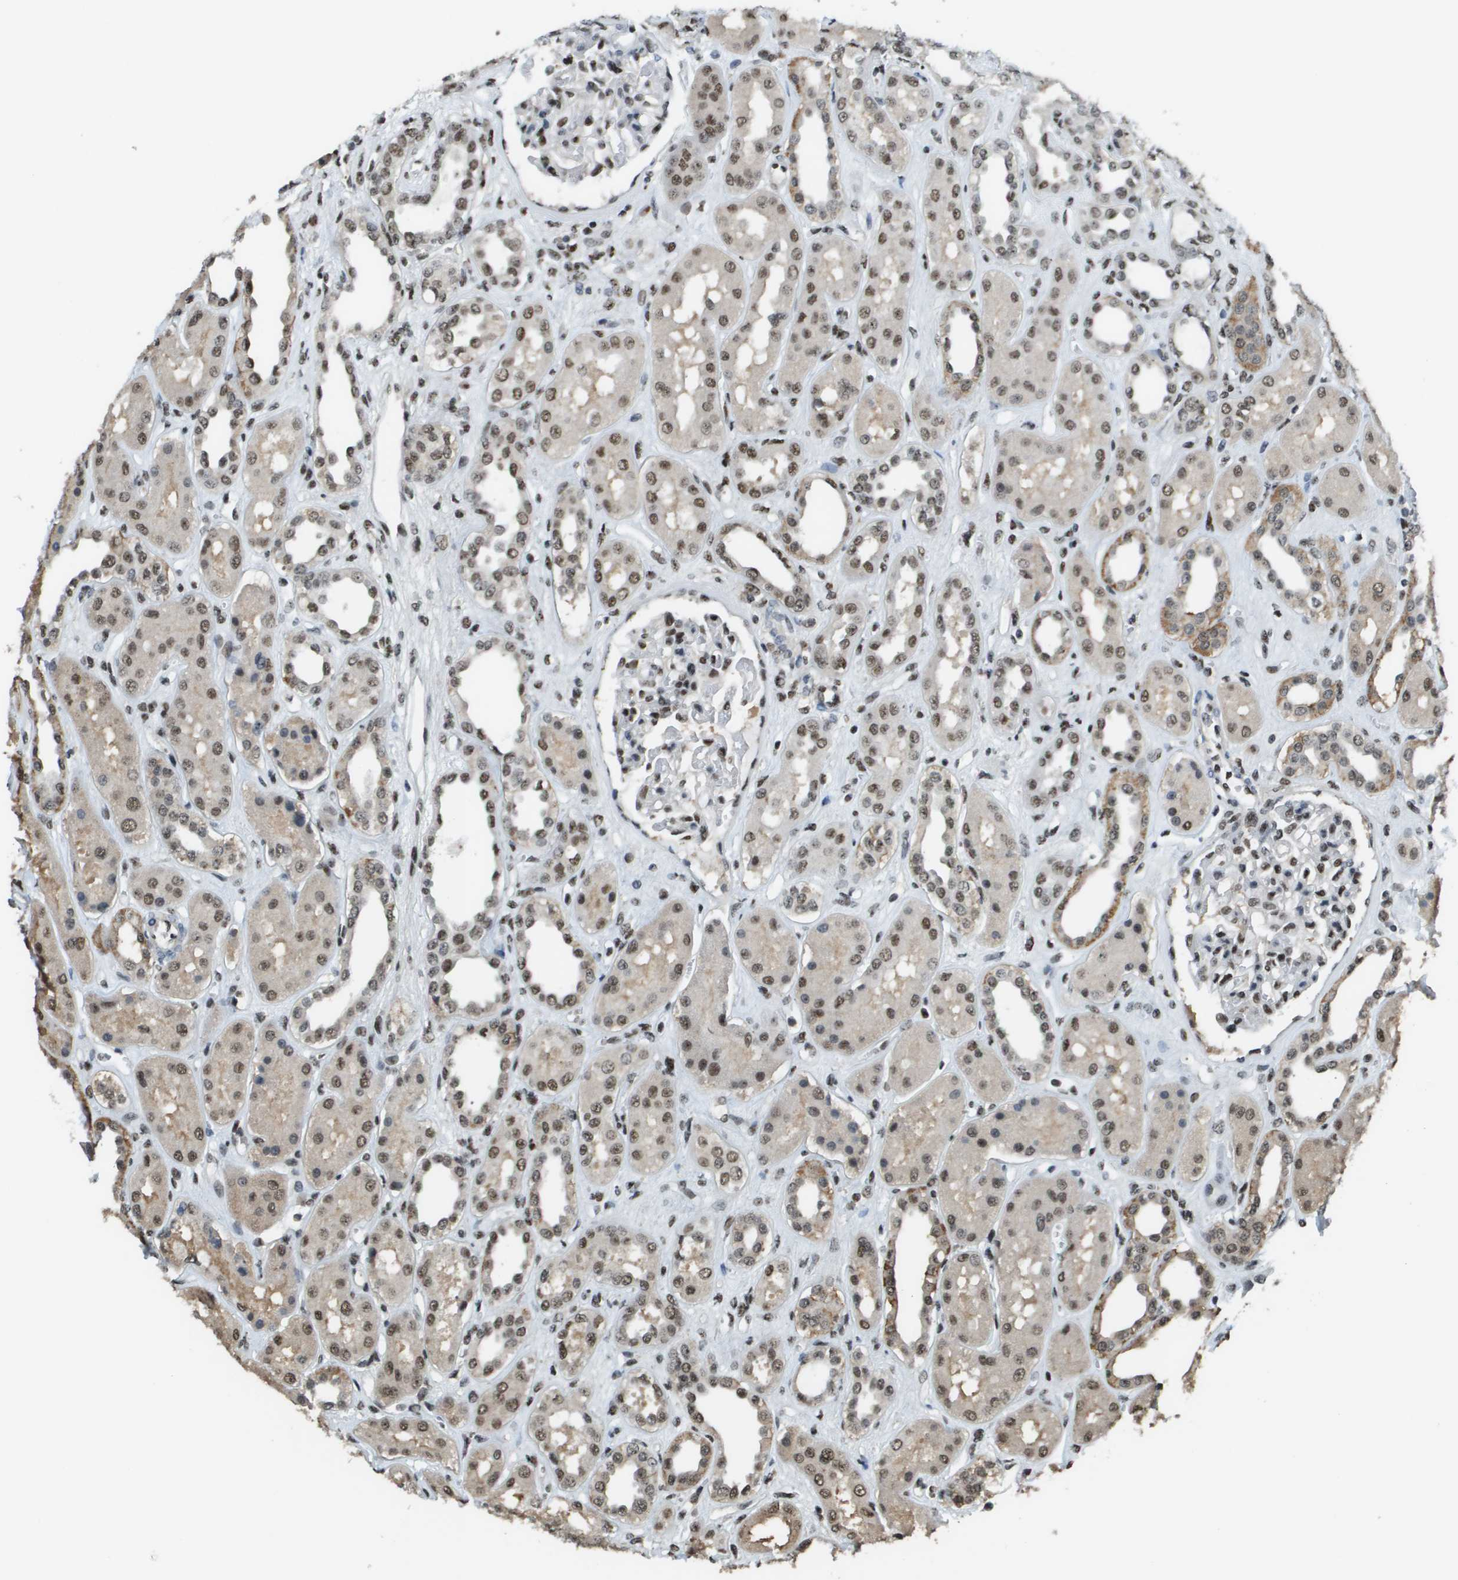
{"staining": {"intensity": "moderate", "quantity": ">75%", "location": "nuclear"}, "tissue": "kidney", "cell_type": "Cells in glomeruli", "image_type": "normal", "snomed": [{"axis": "morphology", "description": "Normal tissue, NOS"}, {"axis": "topography", "description": "Kidney"}], "caption": "IHC (DAB) staining of benign human kidney reveals moderate nuclear protein expression in about >75% of cells in glomeruli.", "gene": "SP100", "patient": {"sex": "male", "age": 59}}